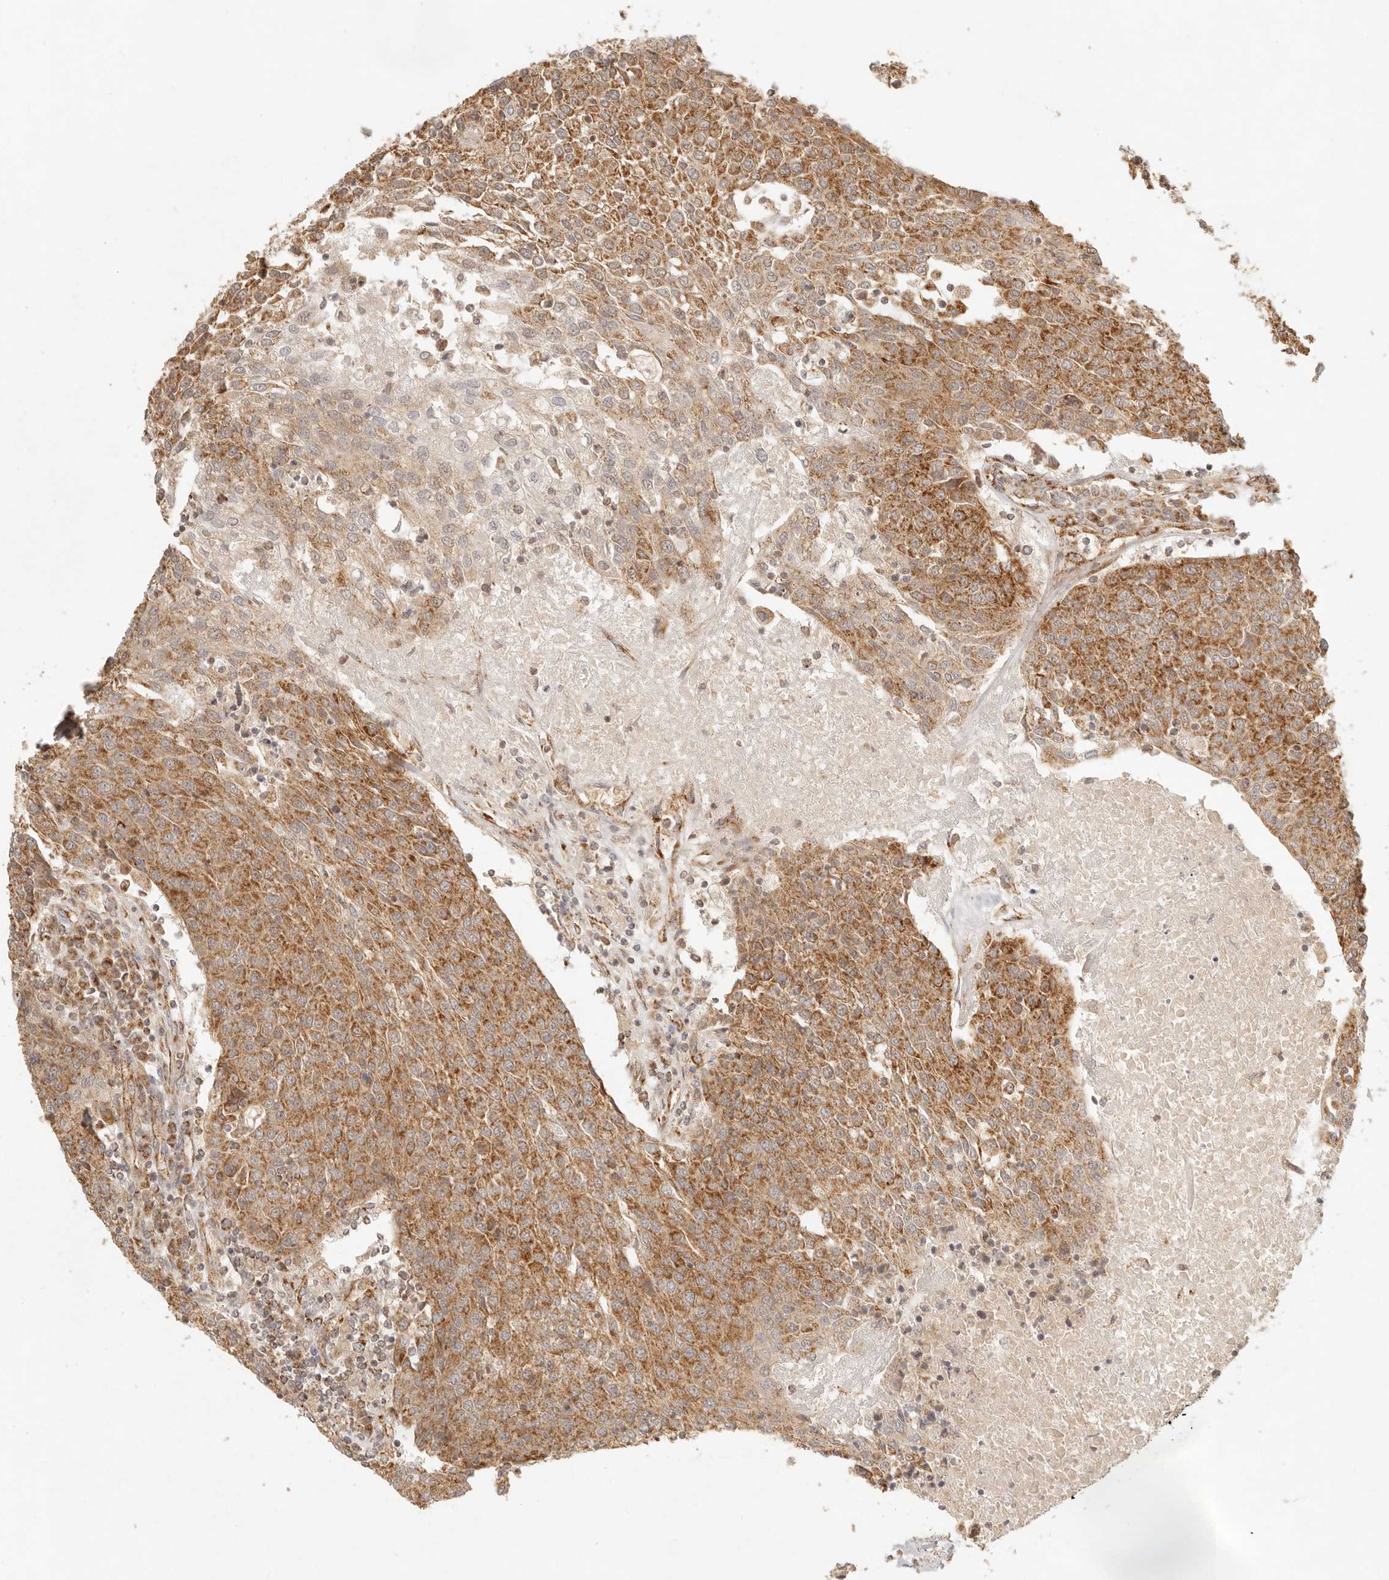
{"staining": {"intensity": "moderate", "quantity": ">75%", "location": "cytoplasmic/membranous"}, "tissue": "urothelial cancer", "cell_type": "Tumor cells", "image_type": "cancer", "snomed": [{"axis": "morphology", "description": "Urothelial carcinoma, High grade"}, {"axis": "topography", "description": "Urinary bladder"}], "caption": "DAB (3,3'-diaminobenzidine) immunohistochemical staining of human urothelial cancer exhibits moderate cytoplasmic/membranous protein staining in about >75% of tumor cells.", "gene": "MRPL55", "patient": {"sex": "female", "age": 85}}